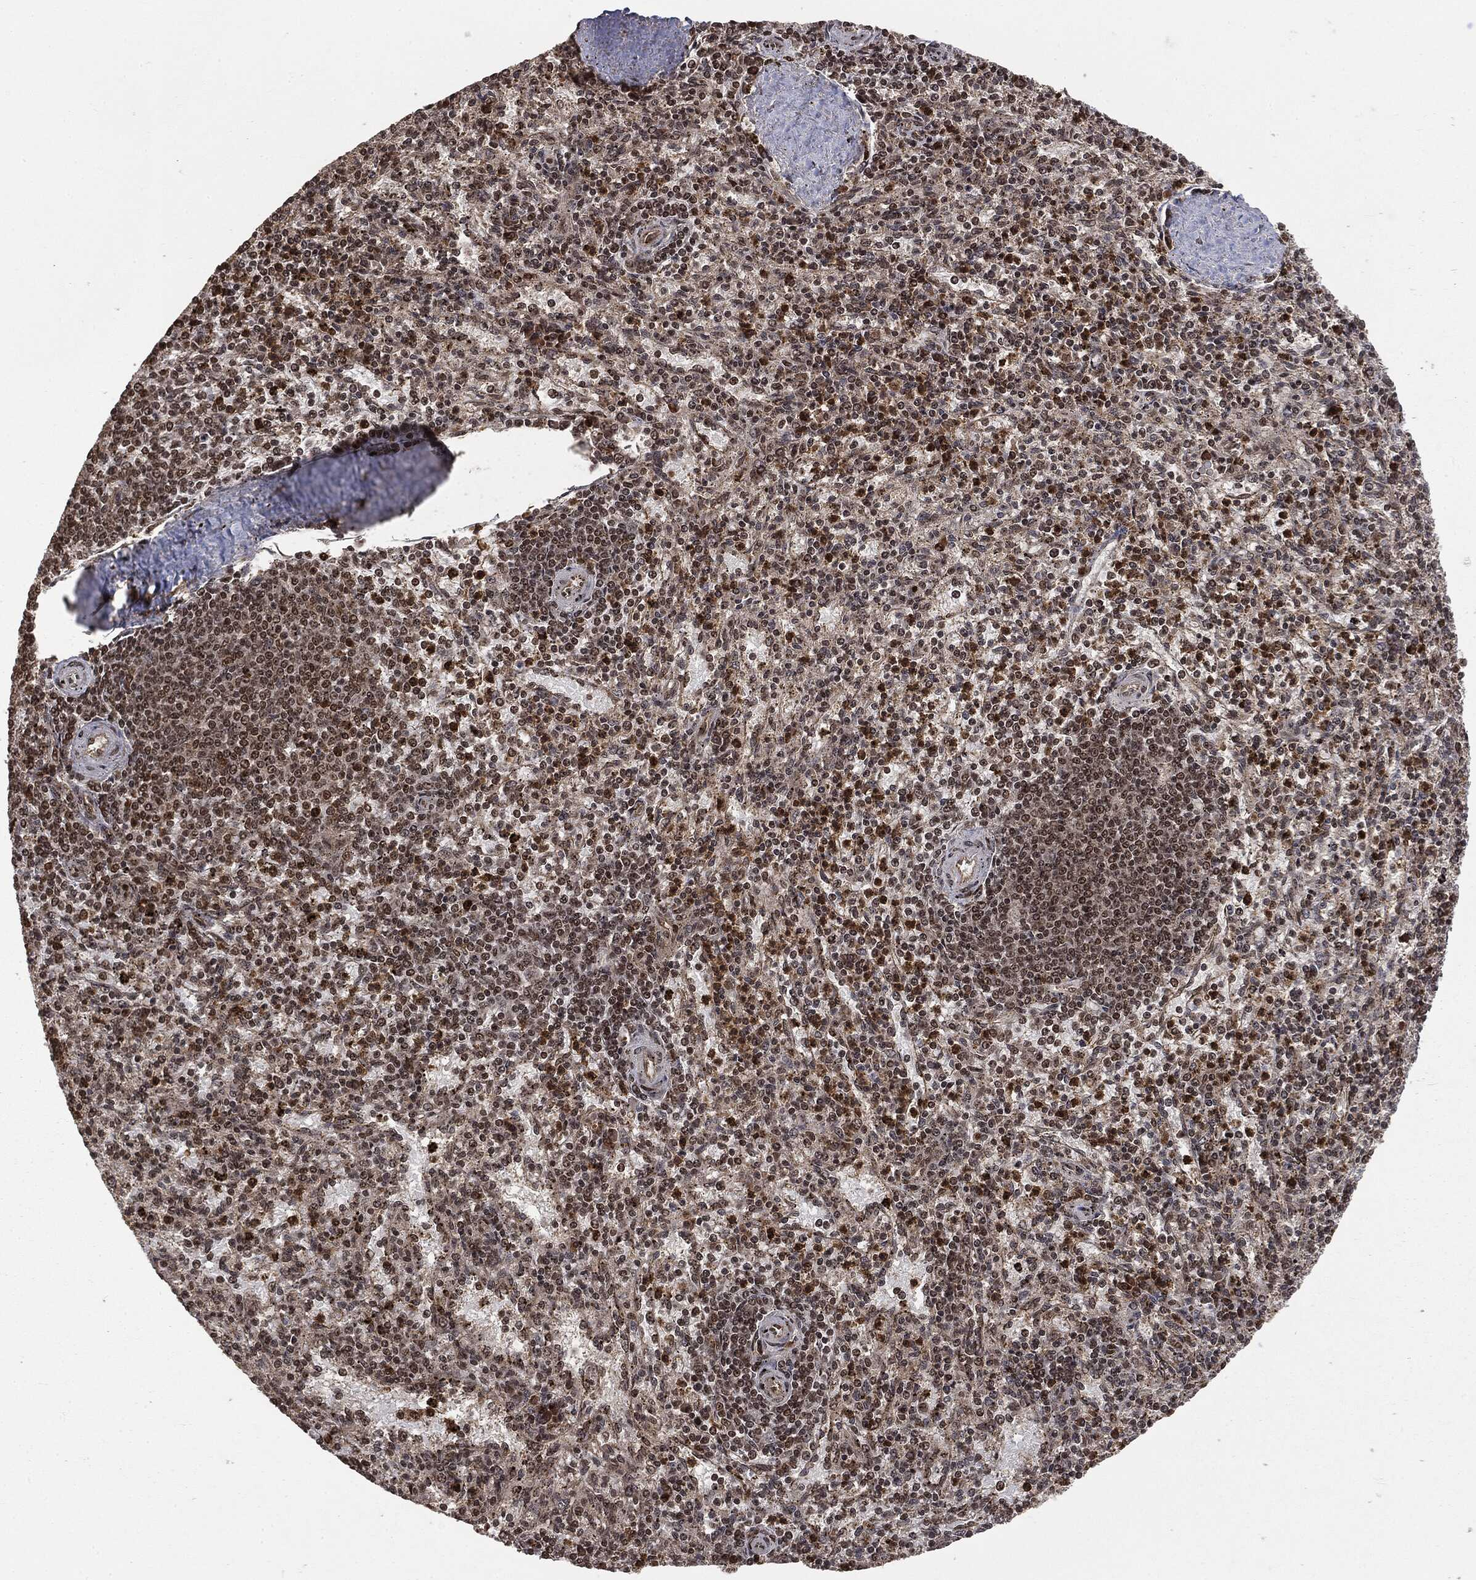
{"staining": {"intensity": "strong", "quantity": "<25%", "location": "cytoplasmic/membranous,nuclear"}, "tissue": "spleen", "cell_type": "Cells in red pulp", "image_type": "normal", "snomed": [{"axis": "morphology", "description": "Normal tissue, NOS"}, {"axis": "topography", "description": "Spleen"}], "caption": "Immunohistochemical staining of unremarkable human spleen displays strong cytoplasmic/membranous,nuclear protein expression in about <25% of cells in red pulp.", "gene": "CTDP1", "patient": {"sex": "female", "age": 37}}